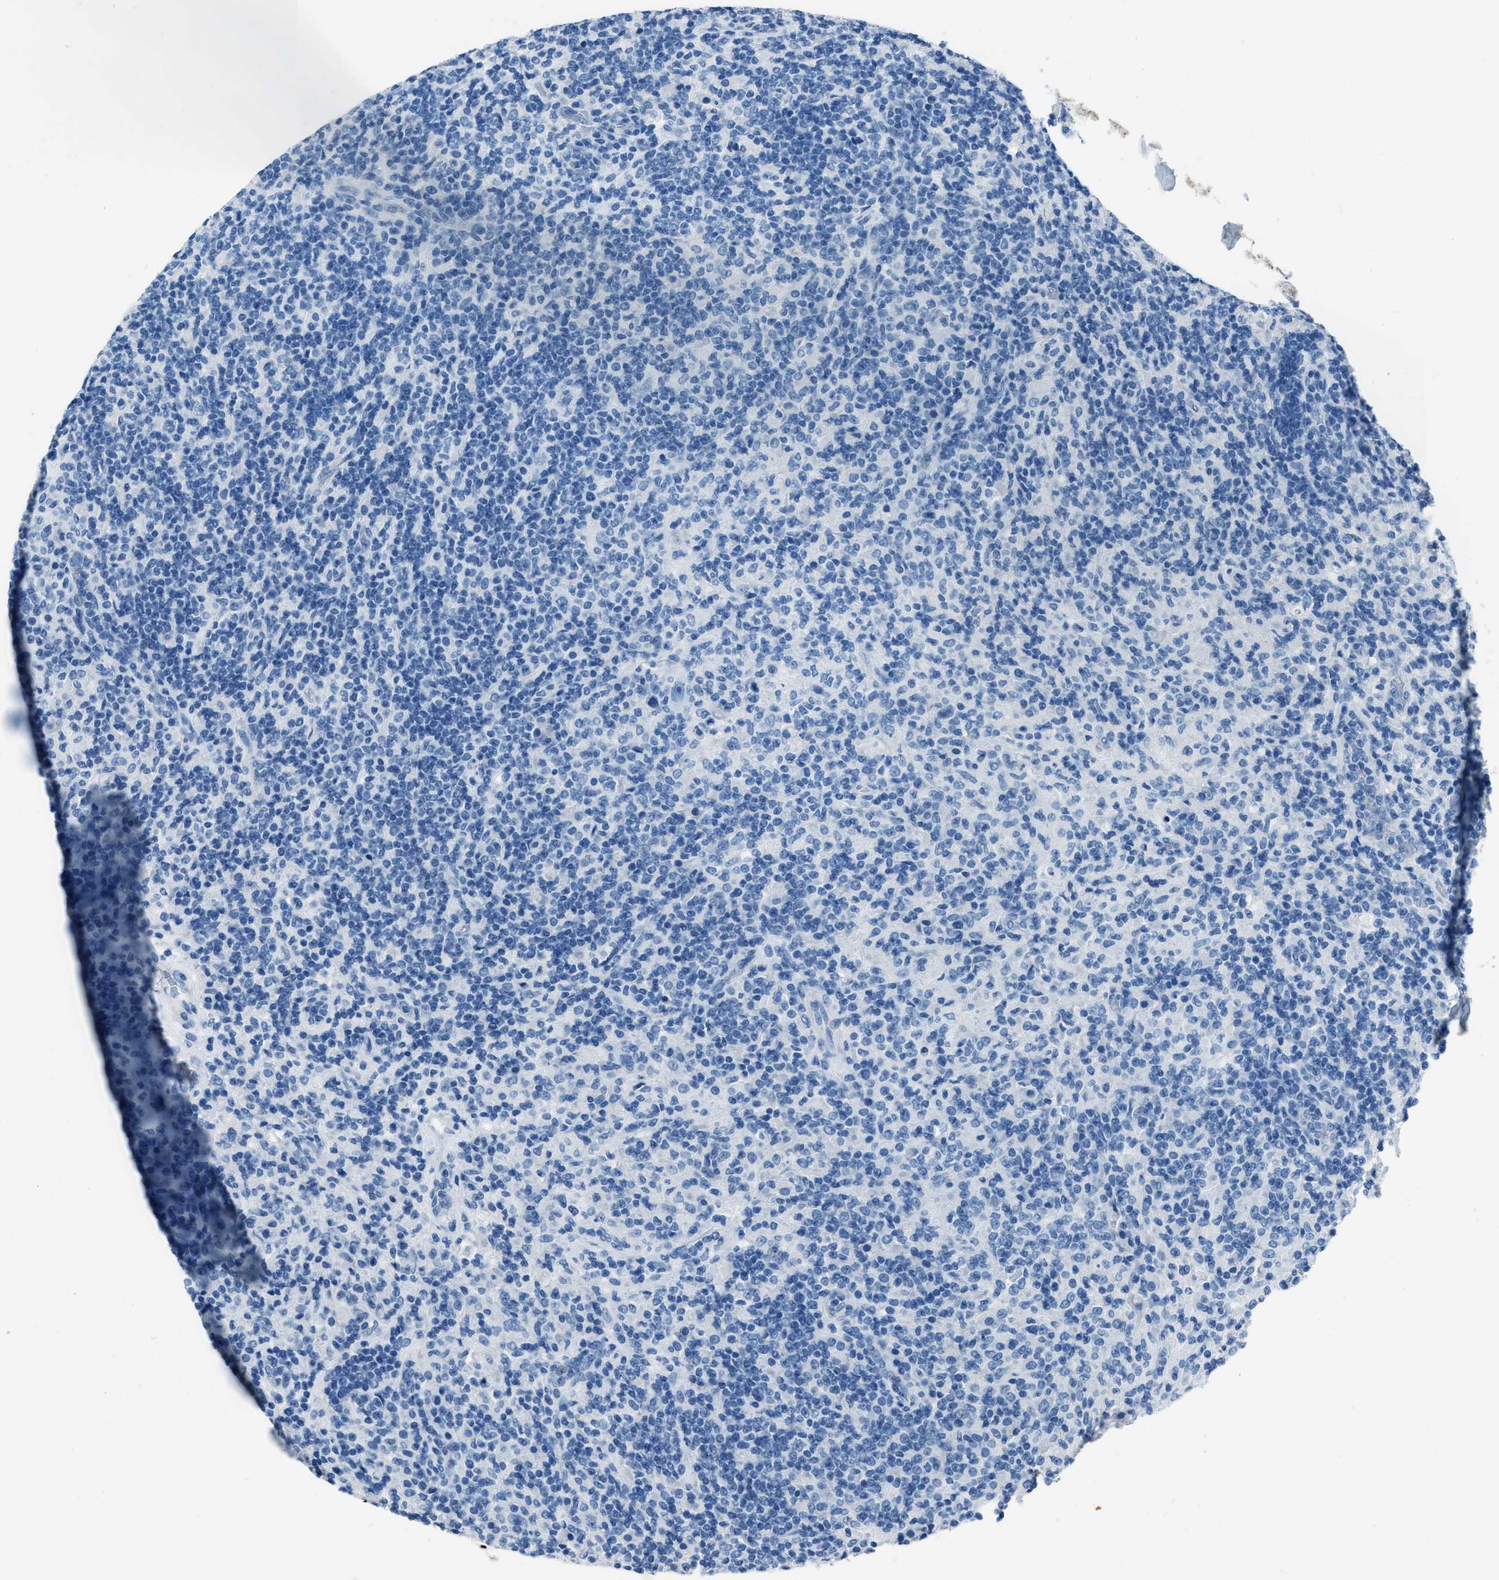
{"staining": {"intensity": "negative", "quantity": "none", "location": "none"}, "tissue": "lymphoma", "cell_type": "Tumor cells", "image_type": "cancer", "snomed": [{"axis": "morphology", "description": "Hodgkin's disease, NOS"}, {"axis": "topography", "description": "Lymph node"}], "caption": "Protein analysis of lymphoma reveals no significant staining in tumor cells.", "gene": "AMACR", "patient": {"sex": "male", "age": 70}}